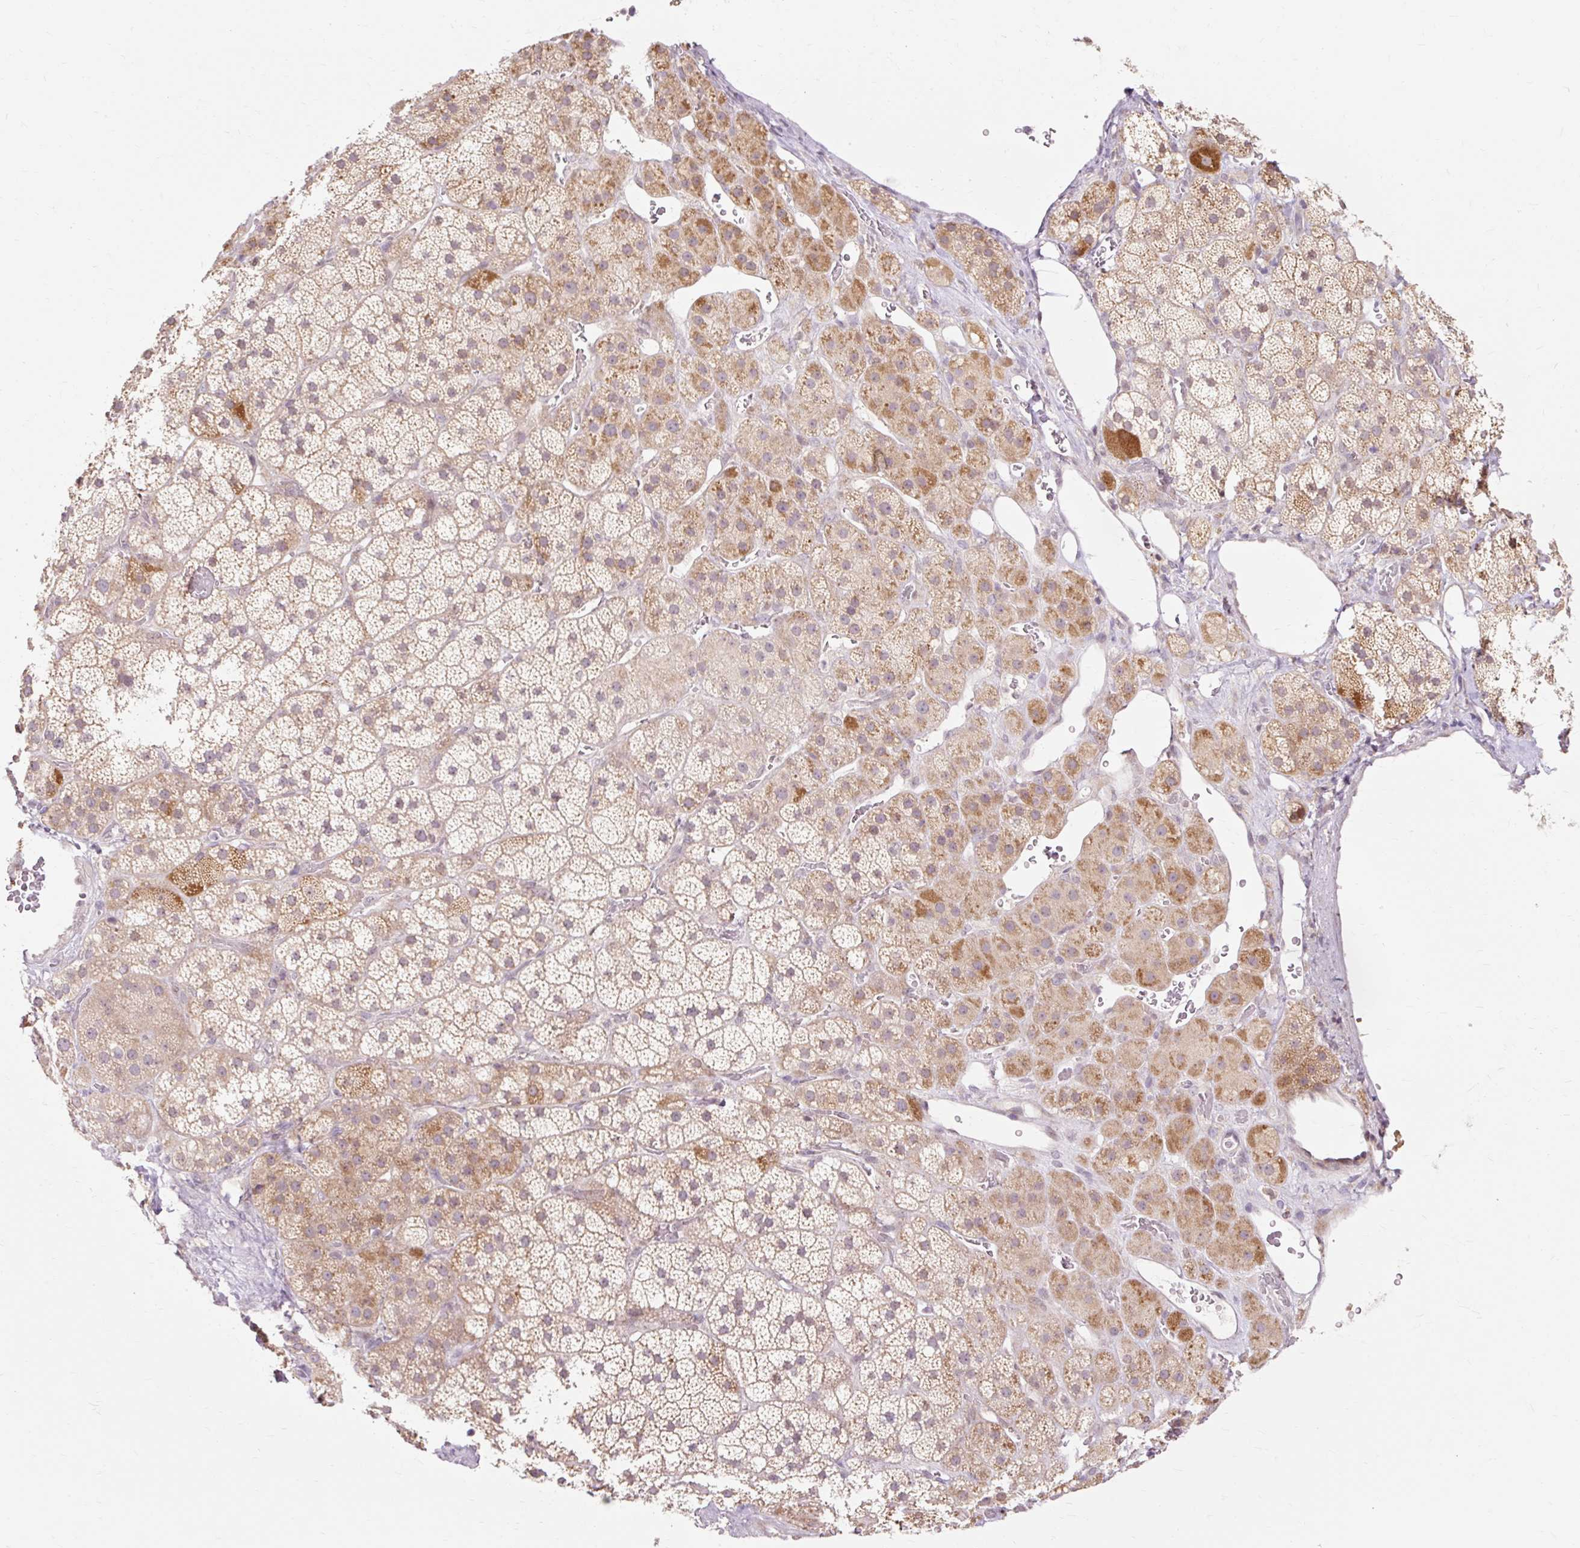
{"staining": {"intensity": "moderate", "quantity": ">75%", "location": "cytoplasmic/membranous"}, "tissue": "adrenal gland", "cell_type": "Glandular cells", "image_type": "normal", "snomed": [{"axis": "morphology", "description": "Normal tissue, NOS"}, {"axis": "topography", "description": "Adrenal gland"}], "caption": "Normal adrenal gland demonstrates moderate cytoplasmic/membranous positivity in approximately >75% of glandular cells, visualized by immunohistochemistry. Immunohistochemistry (ihc) stains the protein in brown and the nuclei are stained blue.", "gene": "GEMIN2", "patient": {"sex": "male", "age": 57}}